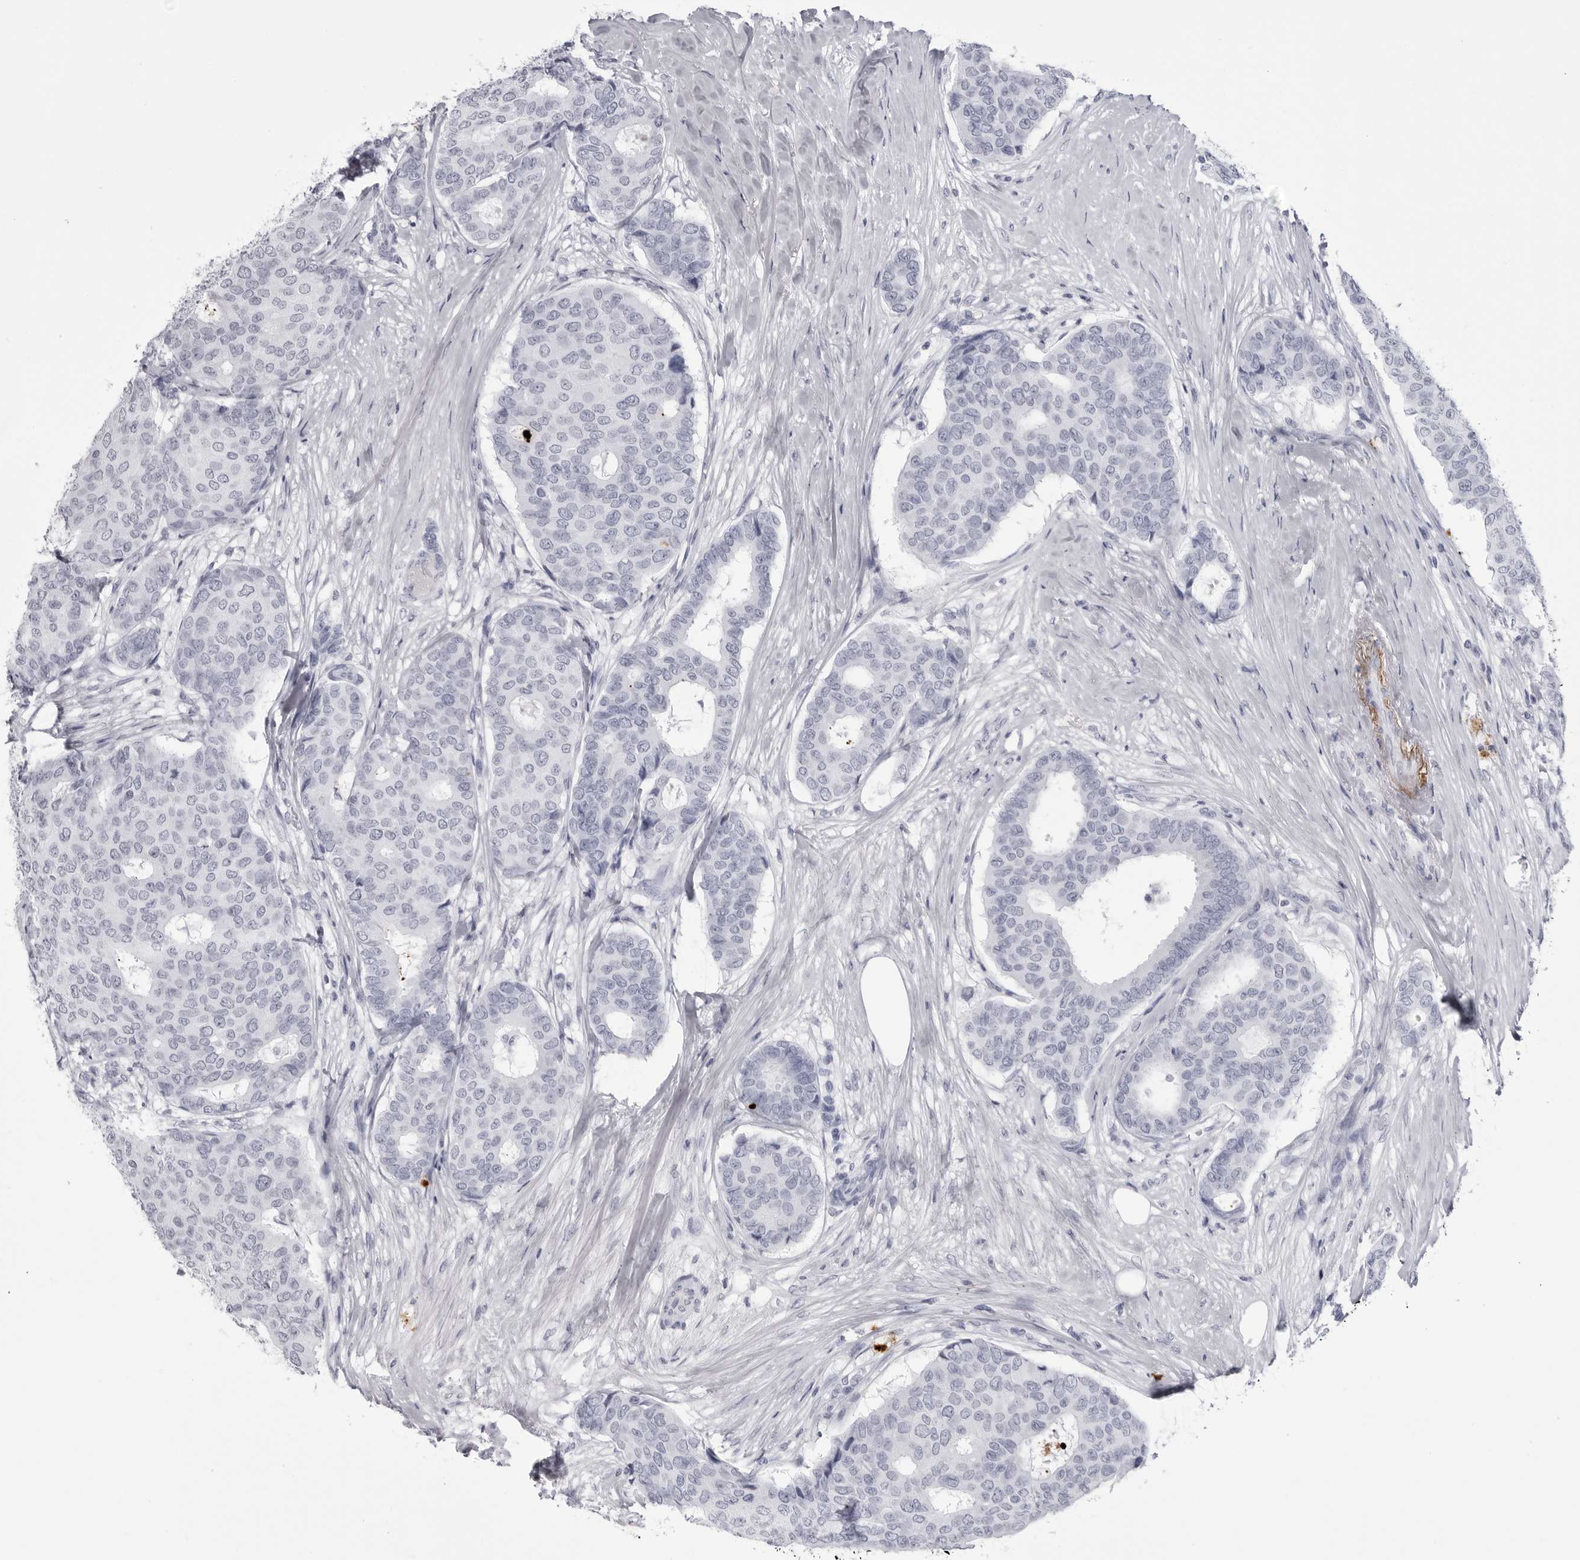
{"staining": {"intensity": "negative", "quantity": "none", "location": "none"}, "tissue": "breast cancer", "cell_type": "Tumor cells", "image_type": "cancer", "snomed": [{"axis": "morphology", "description": "Duct carcinoma"}, {"axis": "topography", "description": "Breast"}], "caption": "The immunohistochemistry photomicrograph has no significant expression in tumor cells of breast cancer (infiltrating ductal carcinoma) tissue.", "gene": "COL26A1", "patient": {"sex": "female", "age": 75}}